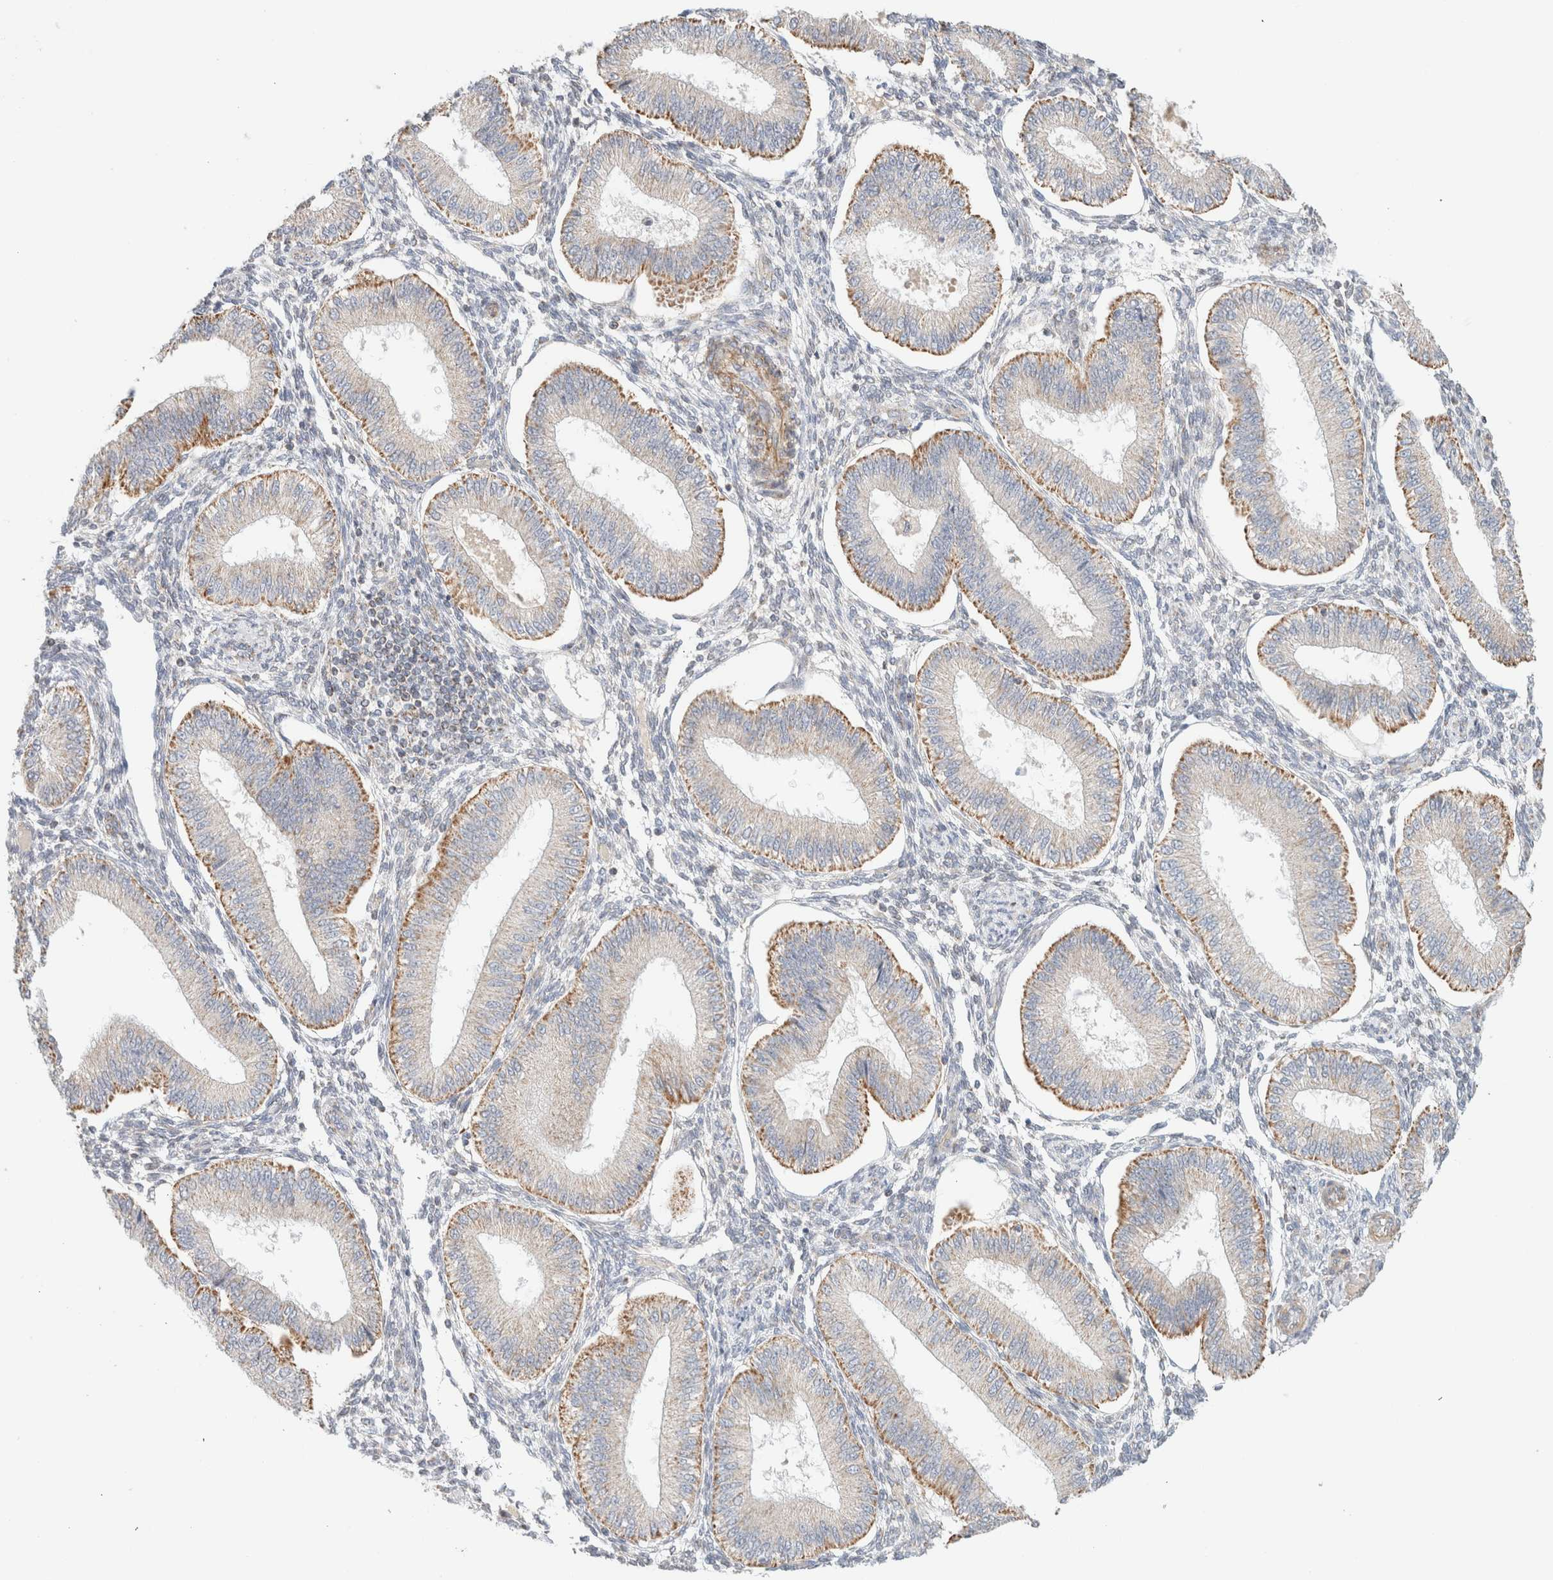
{"staining": {"intensity": "weak", "quantity": "<25%", "location": "cytoplasmic/membranous"}, "tissue": "endometrium", "cell_type": "Cells in endometrial stroma", "image_type": "normal", "snomed": [{"axis": "morphology", "description": "Normal tissue, NOS"}, {"axis": "topography", "description": "Endometrium"}], "caption": "A high-resolution micrograph shows IHC staining of unremarkable endometrium, which displays no significant positivity in cells in endometrial stroma.", "gene": "MRM3", "patient": {"sex": "female", "age": 39}}